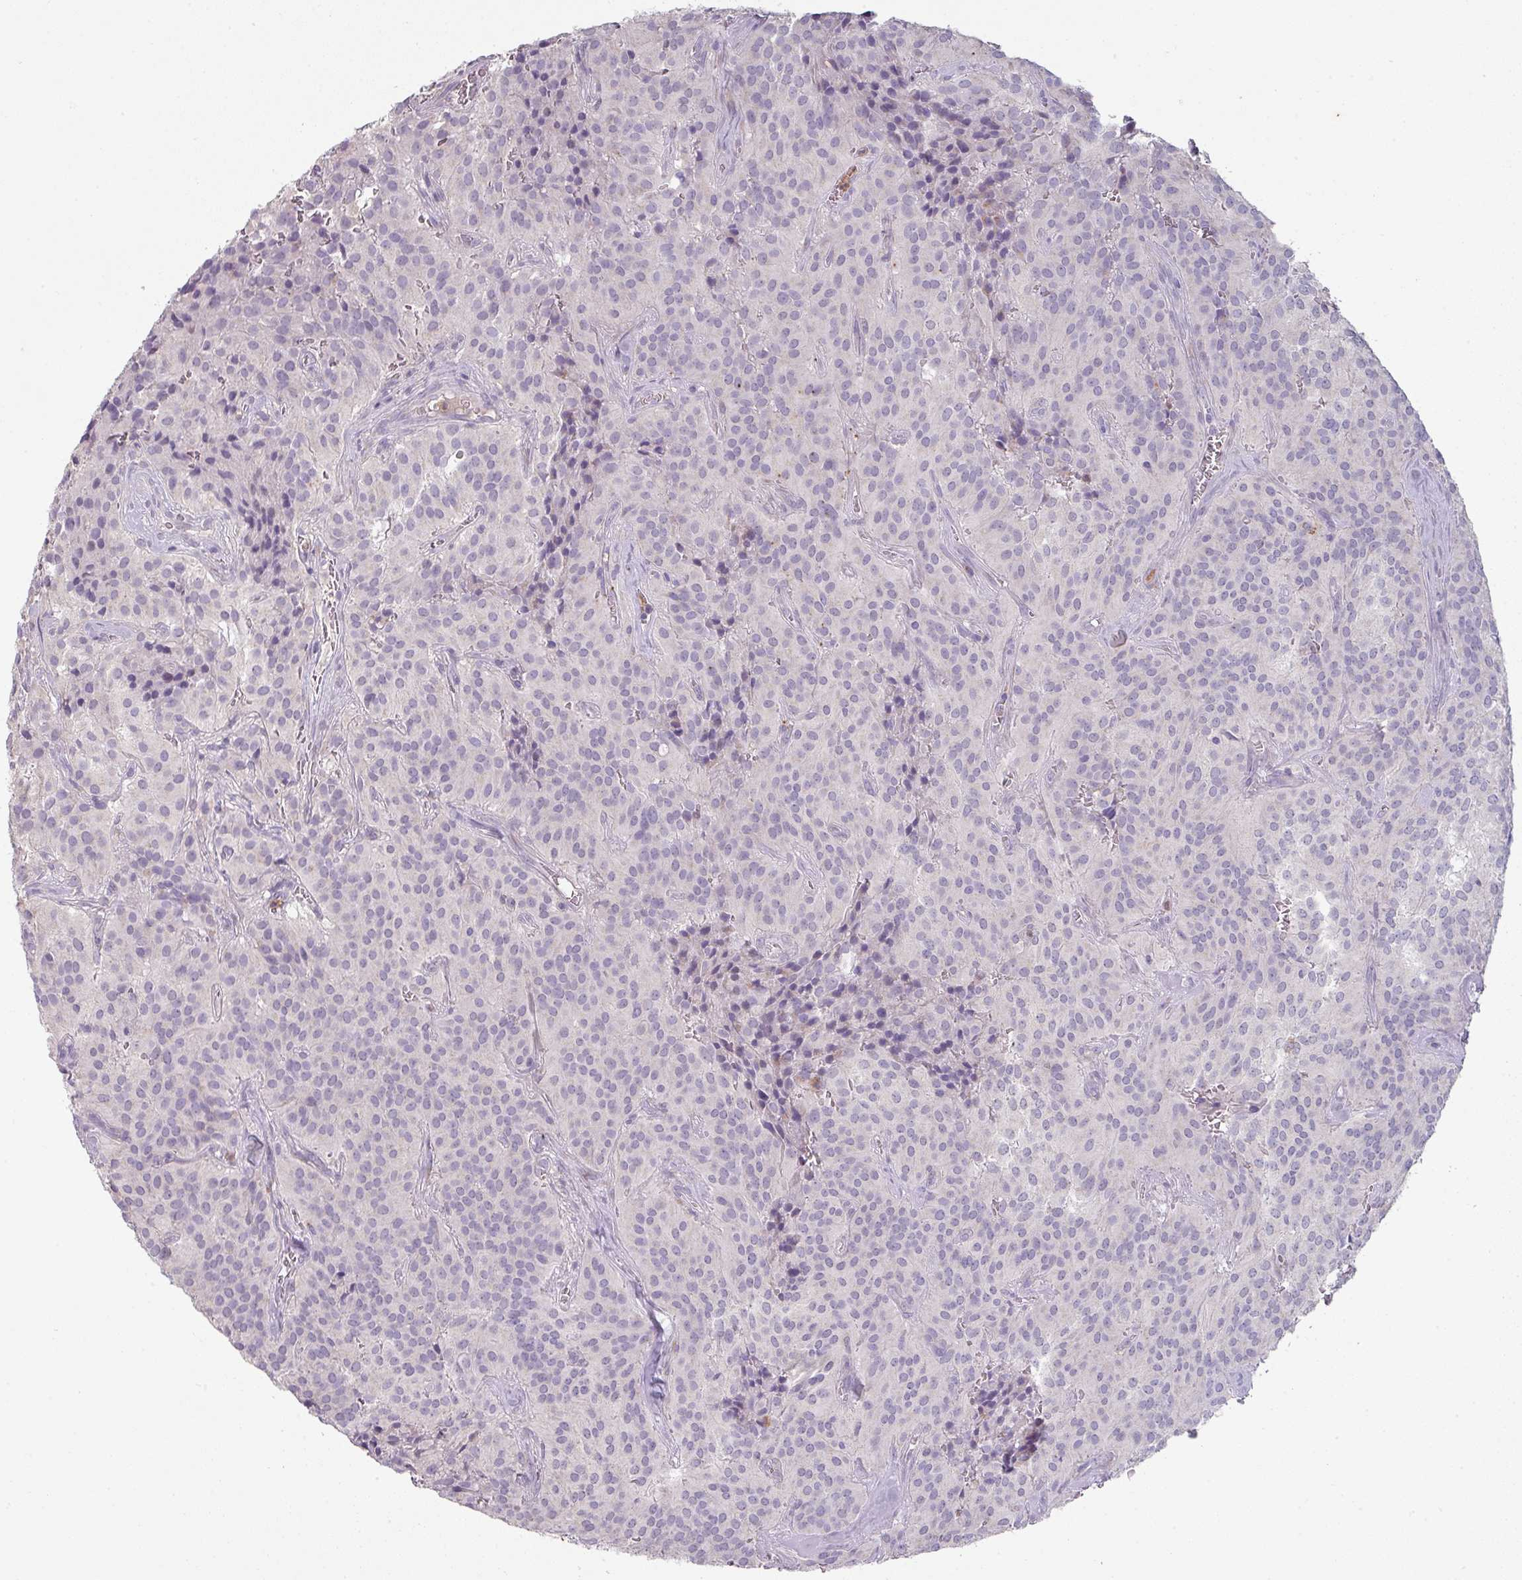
{"staining": {"intensity": "negative", "quantity": "none", "location": "none"}, "tissue": "glioma", "cell_type": "Tumor cells", "image_type": "cancer", "snomed": [{"axis": "morphology", "description": "Glioma, malignant, Low grade"}, {"axis": "topography", "description": "Brain"}], "caption": "This is an immunohistochemistry micrograph of human malignant low-grade glioma. There is no staining in tumor cells.", "gene": "MAGEC3", "patient": {"sex": "male", "age": 42}}